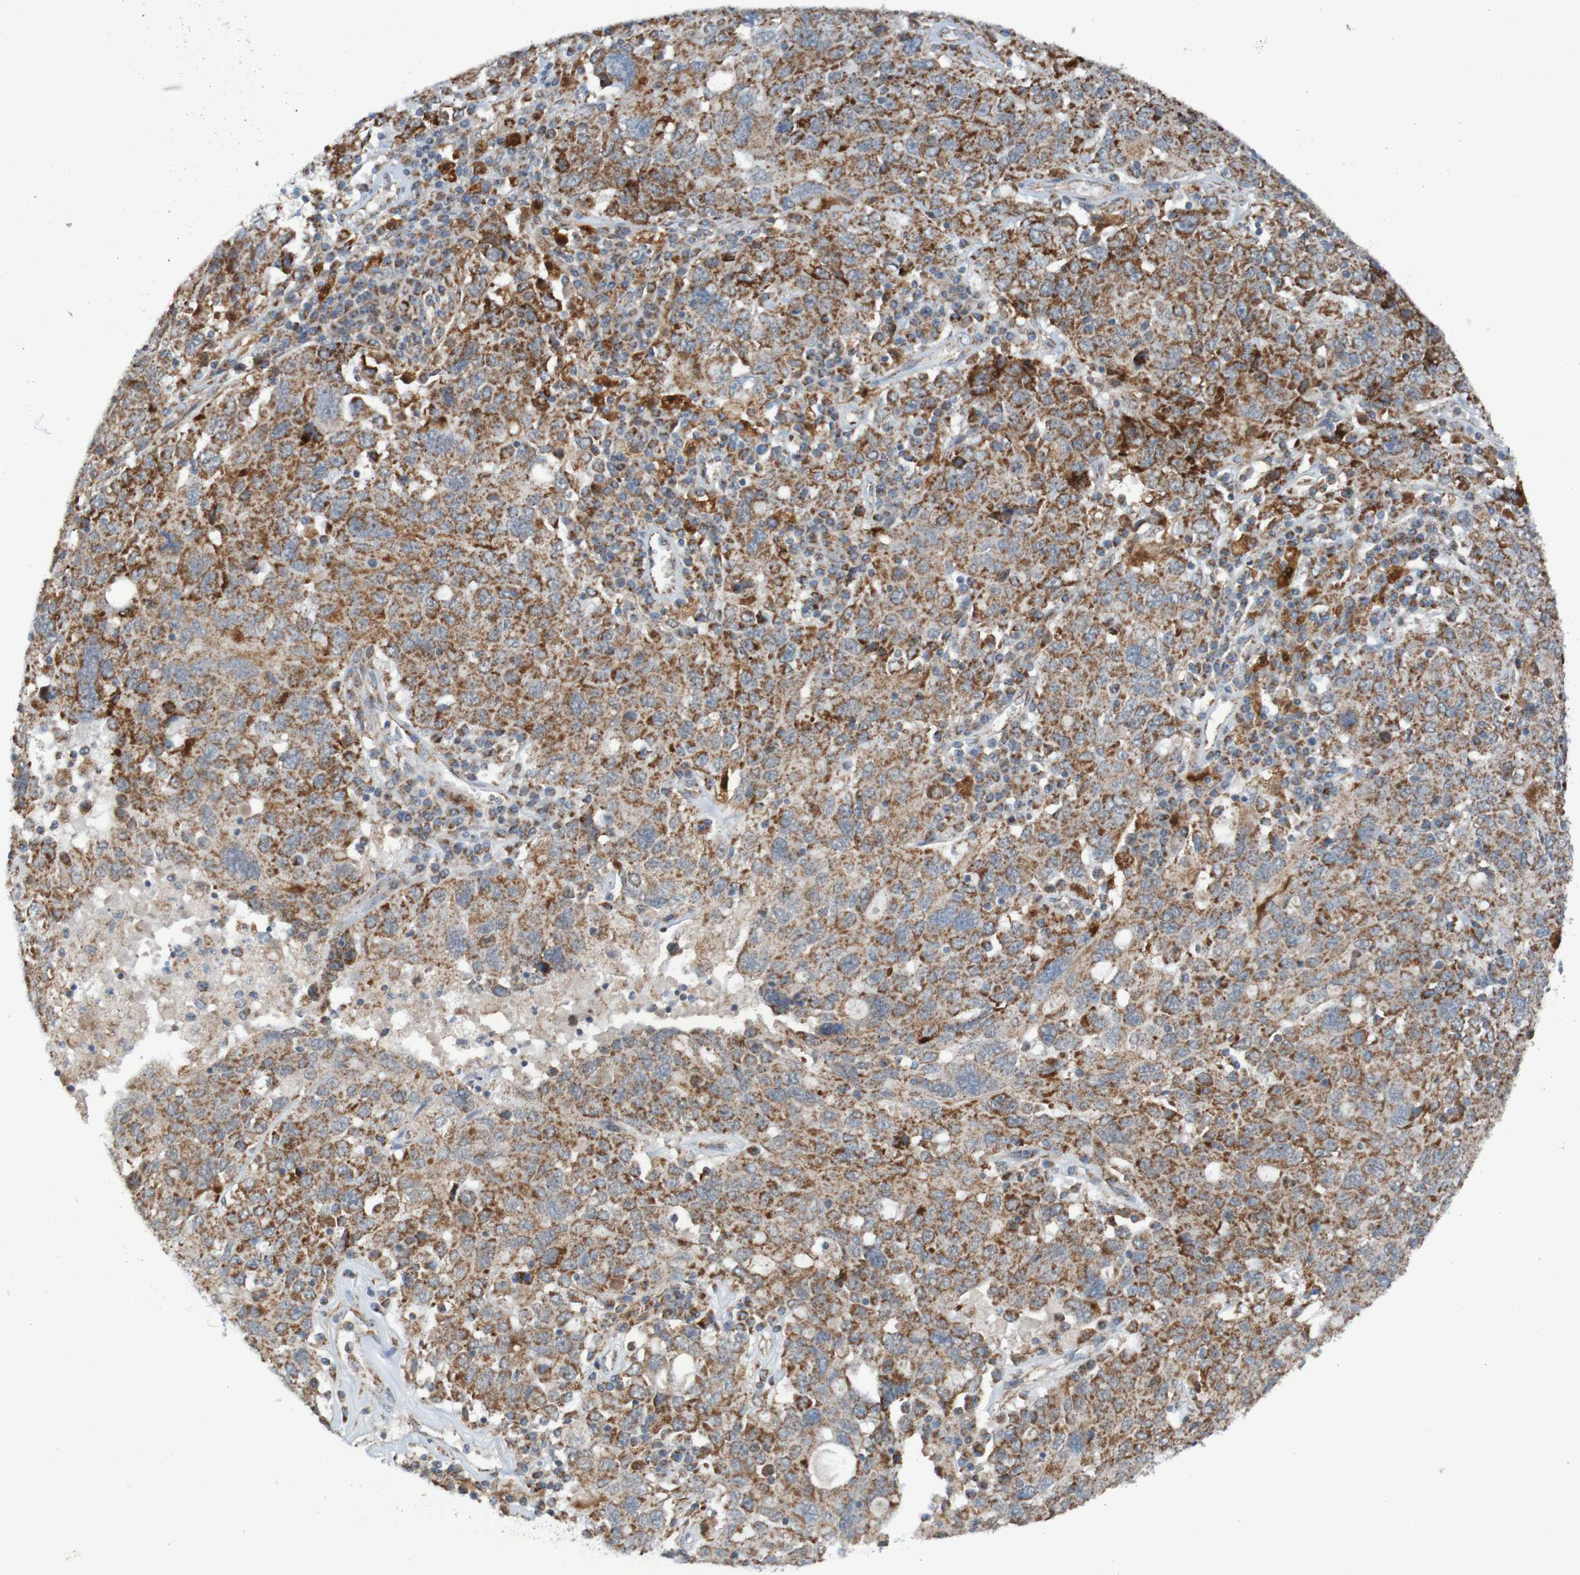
{"staining": {"intensity": "strong", "quantity": ">75%", "location": "cytoplasmic/membranous"}, "tissue": "ovarian cancer", "cell_type": "Tumor cells", "image_type": "cancer", "snomed": [{"axis": "morphology", "description": "Carcinoma, endometroid"}, {"axis": "topography", "description": "Ovary"}], "caption": "Ovarian cancer stained for a protein exhibits strong cytoplasmic/membranous positivity in tumor cells. Nuclei are stained in blue.", "gene": "CCDC51", "patient": {"sex": "female", "age": 62}}